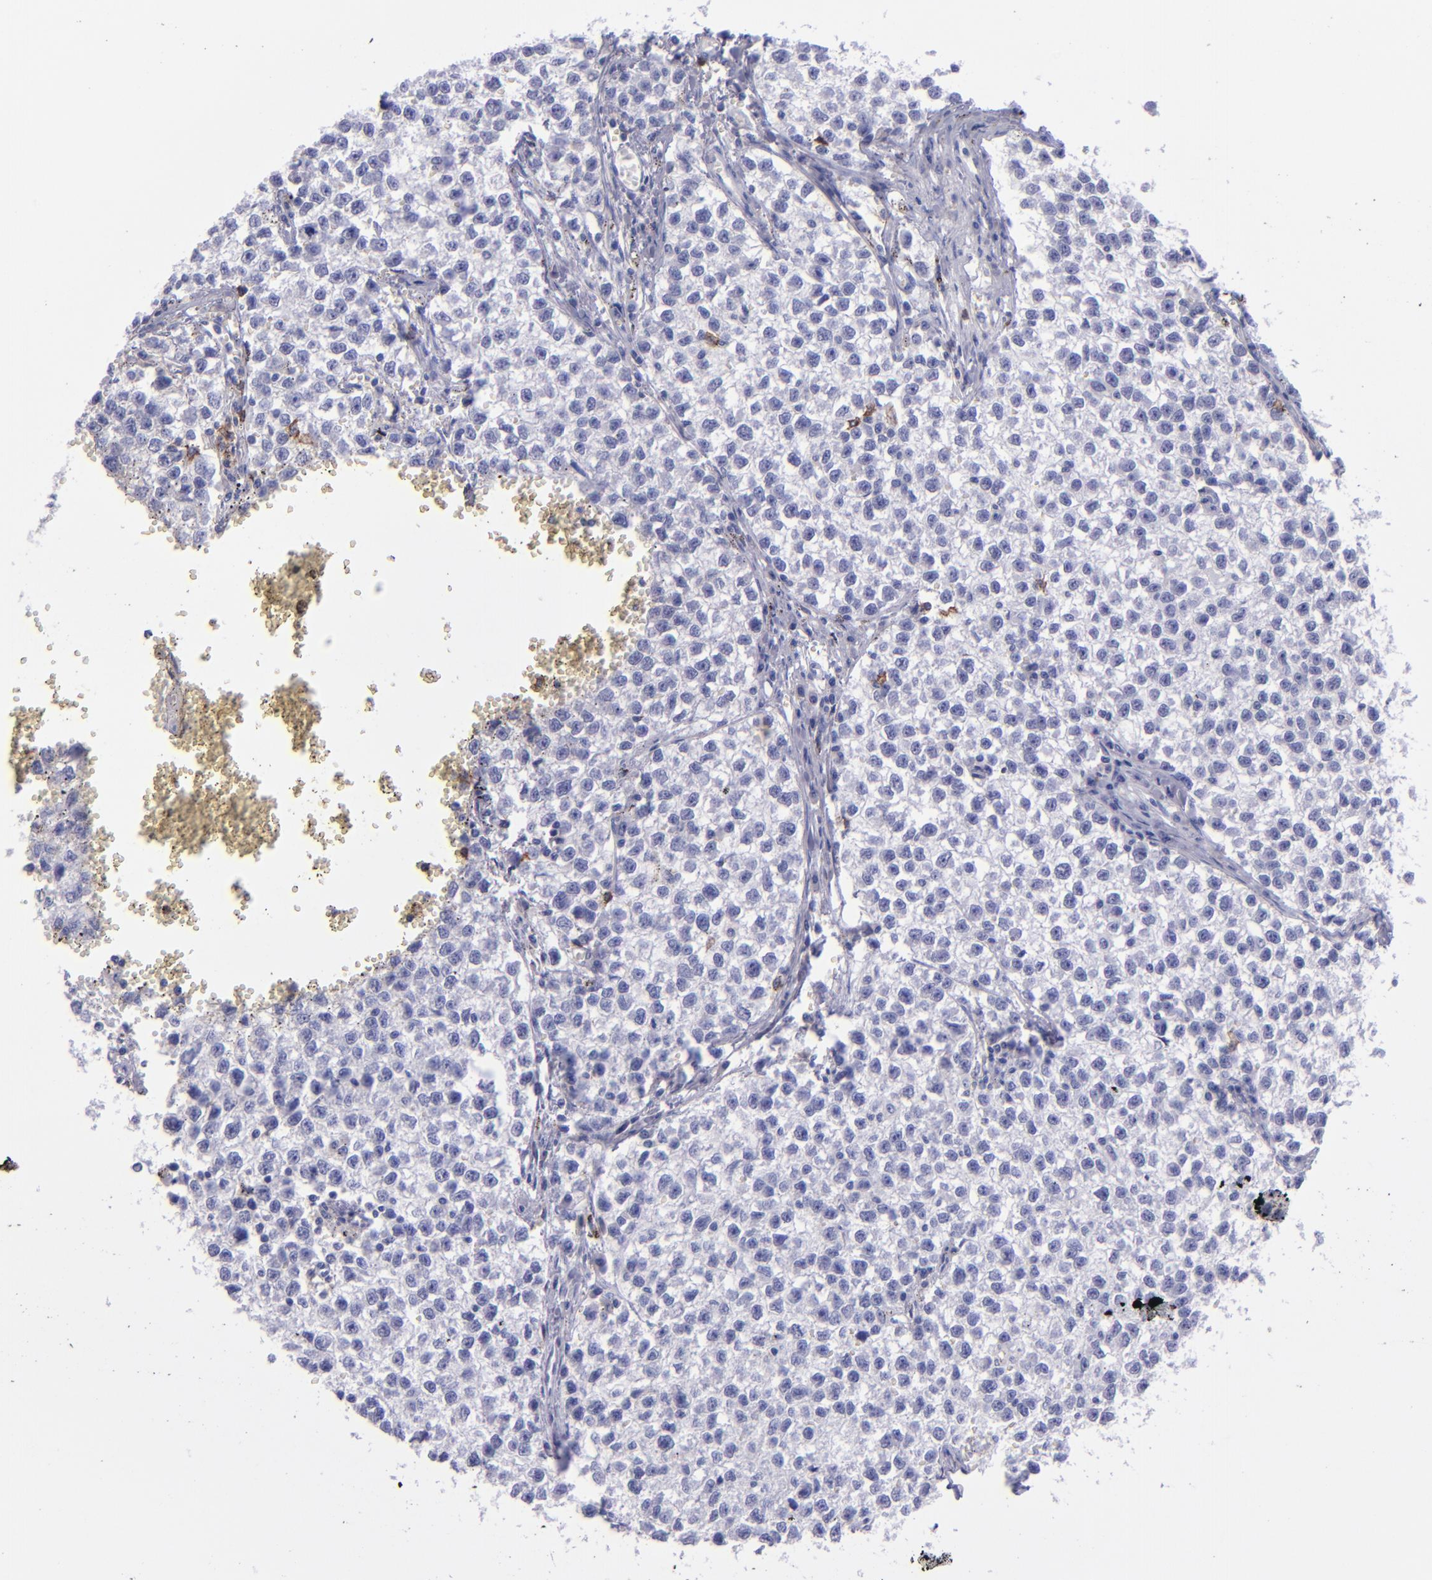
{"staining": {"intensity": "negative", "quantity": "none", "location": "none"}, "tissue": "testis cancer", "cell_type": "Tumor cells", "image_type": "cancer", "snomed": [{"axis": "morphology", "description": "Seminoma, NOS"}, {"axis": "topography", "description": "Testis"}], "caption": "Human seminoma (testis) stained for a protein using immunohistochemistry (IHC) demonstrates no positivity in tumor cells.", "gene": "CD37", "patient": {"sex": "male", "age": 35}}